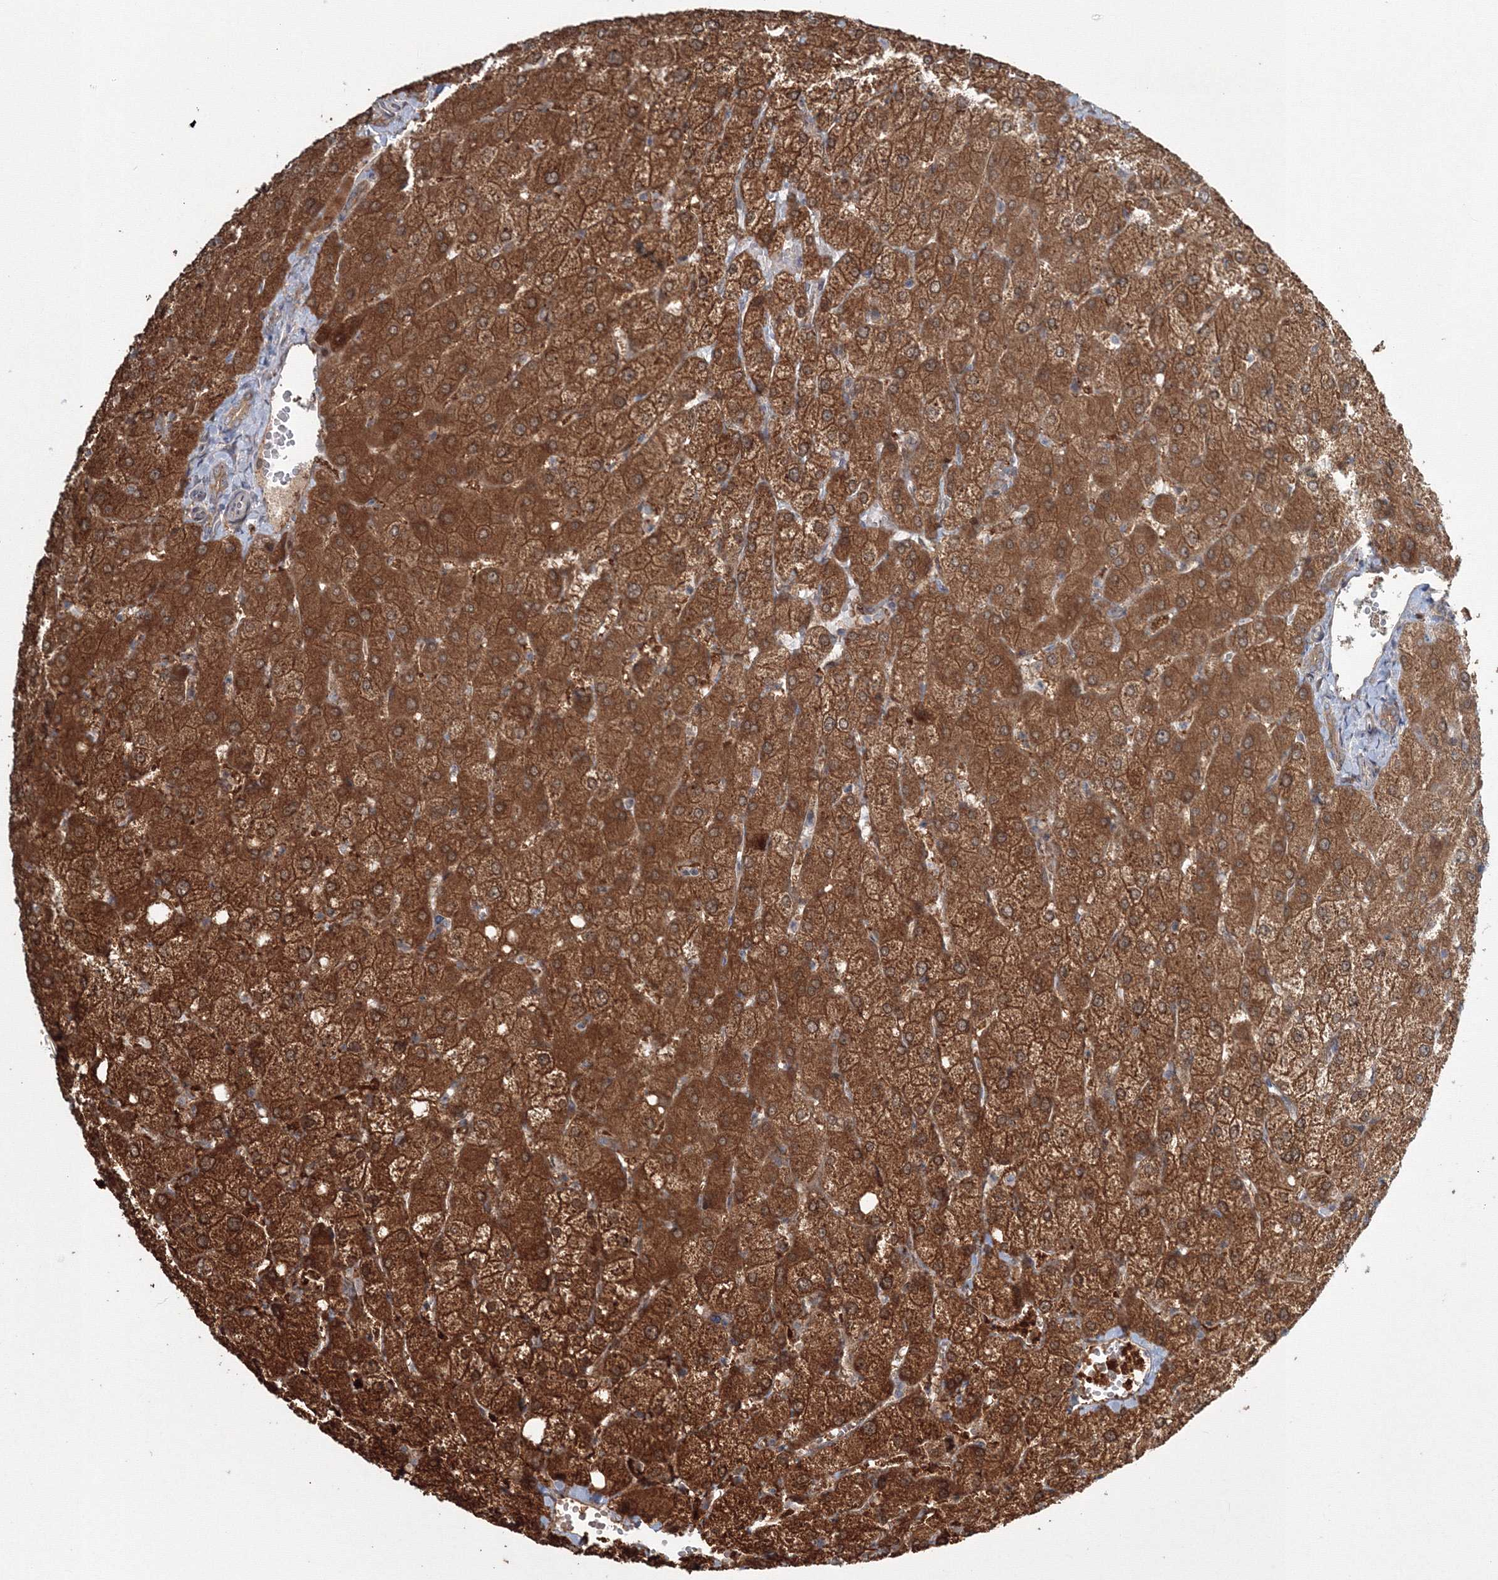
{"staining": {"intensity": "moderate", "quantity": ">75%", "location": "cytoplasmic/membranous"}, "tissue": "liver", "cell_type": "Cholangiocytes", "image_type": "normal", "snomed": [{"axis": "morphology", "description": "Normal tissue, NOS"}, {"axis": "topography", "description": "Liver"}], "caption": "This histopathology image displays immunohistochemistry (IHC) staining of benign human liver, with medium moderate cytoplasmic/membranous expression in about >75% of cholangiocytes.", "gene": "MKRN2", "patient": {"sex": "female", "age": 54}}